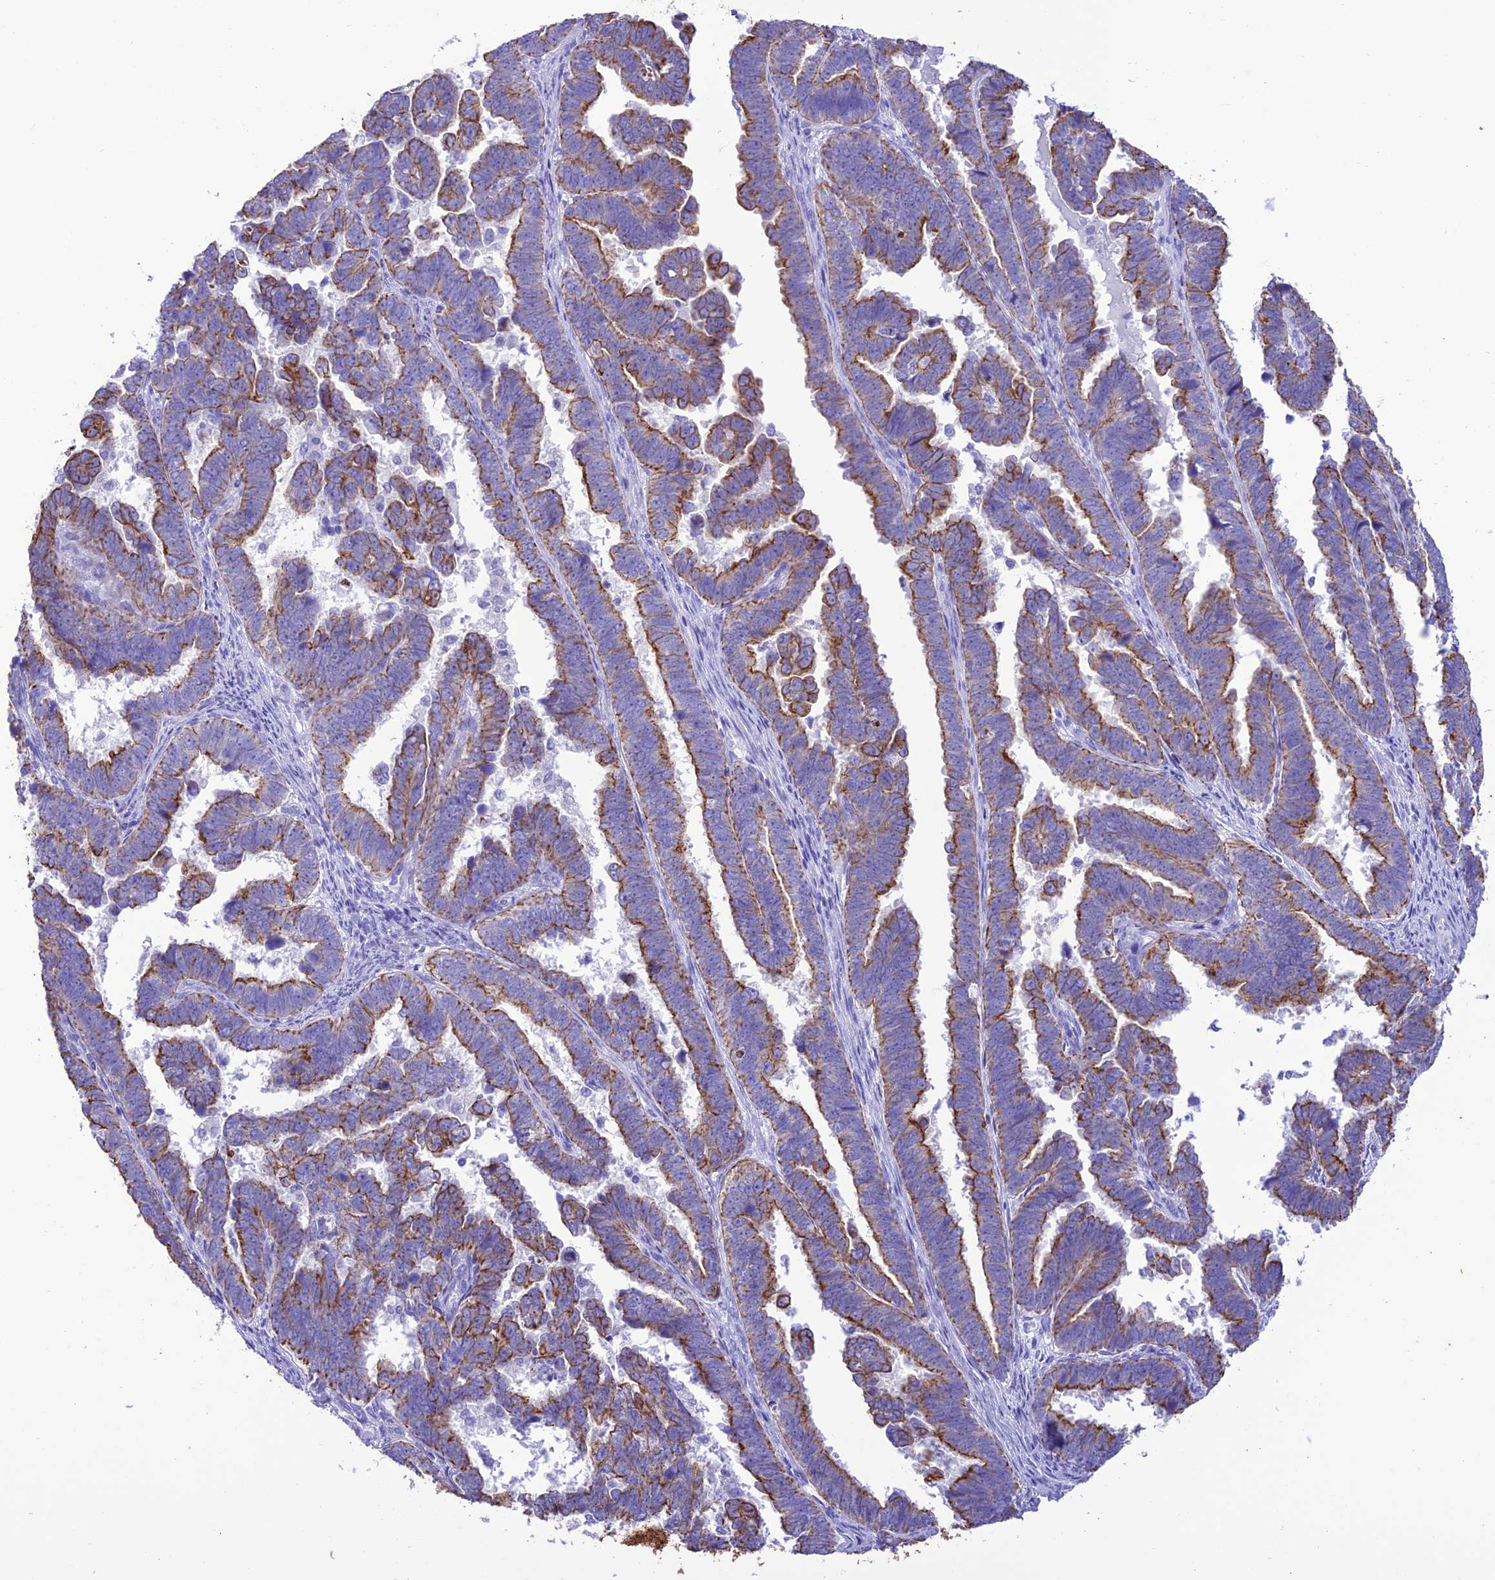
{"staining": {"intensity": "moderate", "quantity": ">75%", "location": "cytoplasmic/membranous"}, "tissue": "endometrial cancer", "cell_type": "Tumor cells", "image_type": "cancer", "snomed": [{"axis": "morphology", "description": "Adenocarcinoma, NOS"}, {"axis": "topography", "description": "Endometrium"}], "caption": "About >75% of tumor cells in human endometrial cancer (adenocarcinoma) demonstrate moderate cytoplasmic/membranous protein staining as visualized by brown immunohistochemical staining.", "gene": "VPS52", "patient": {"sex": "female", "age": 75}}